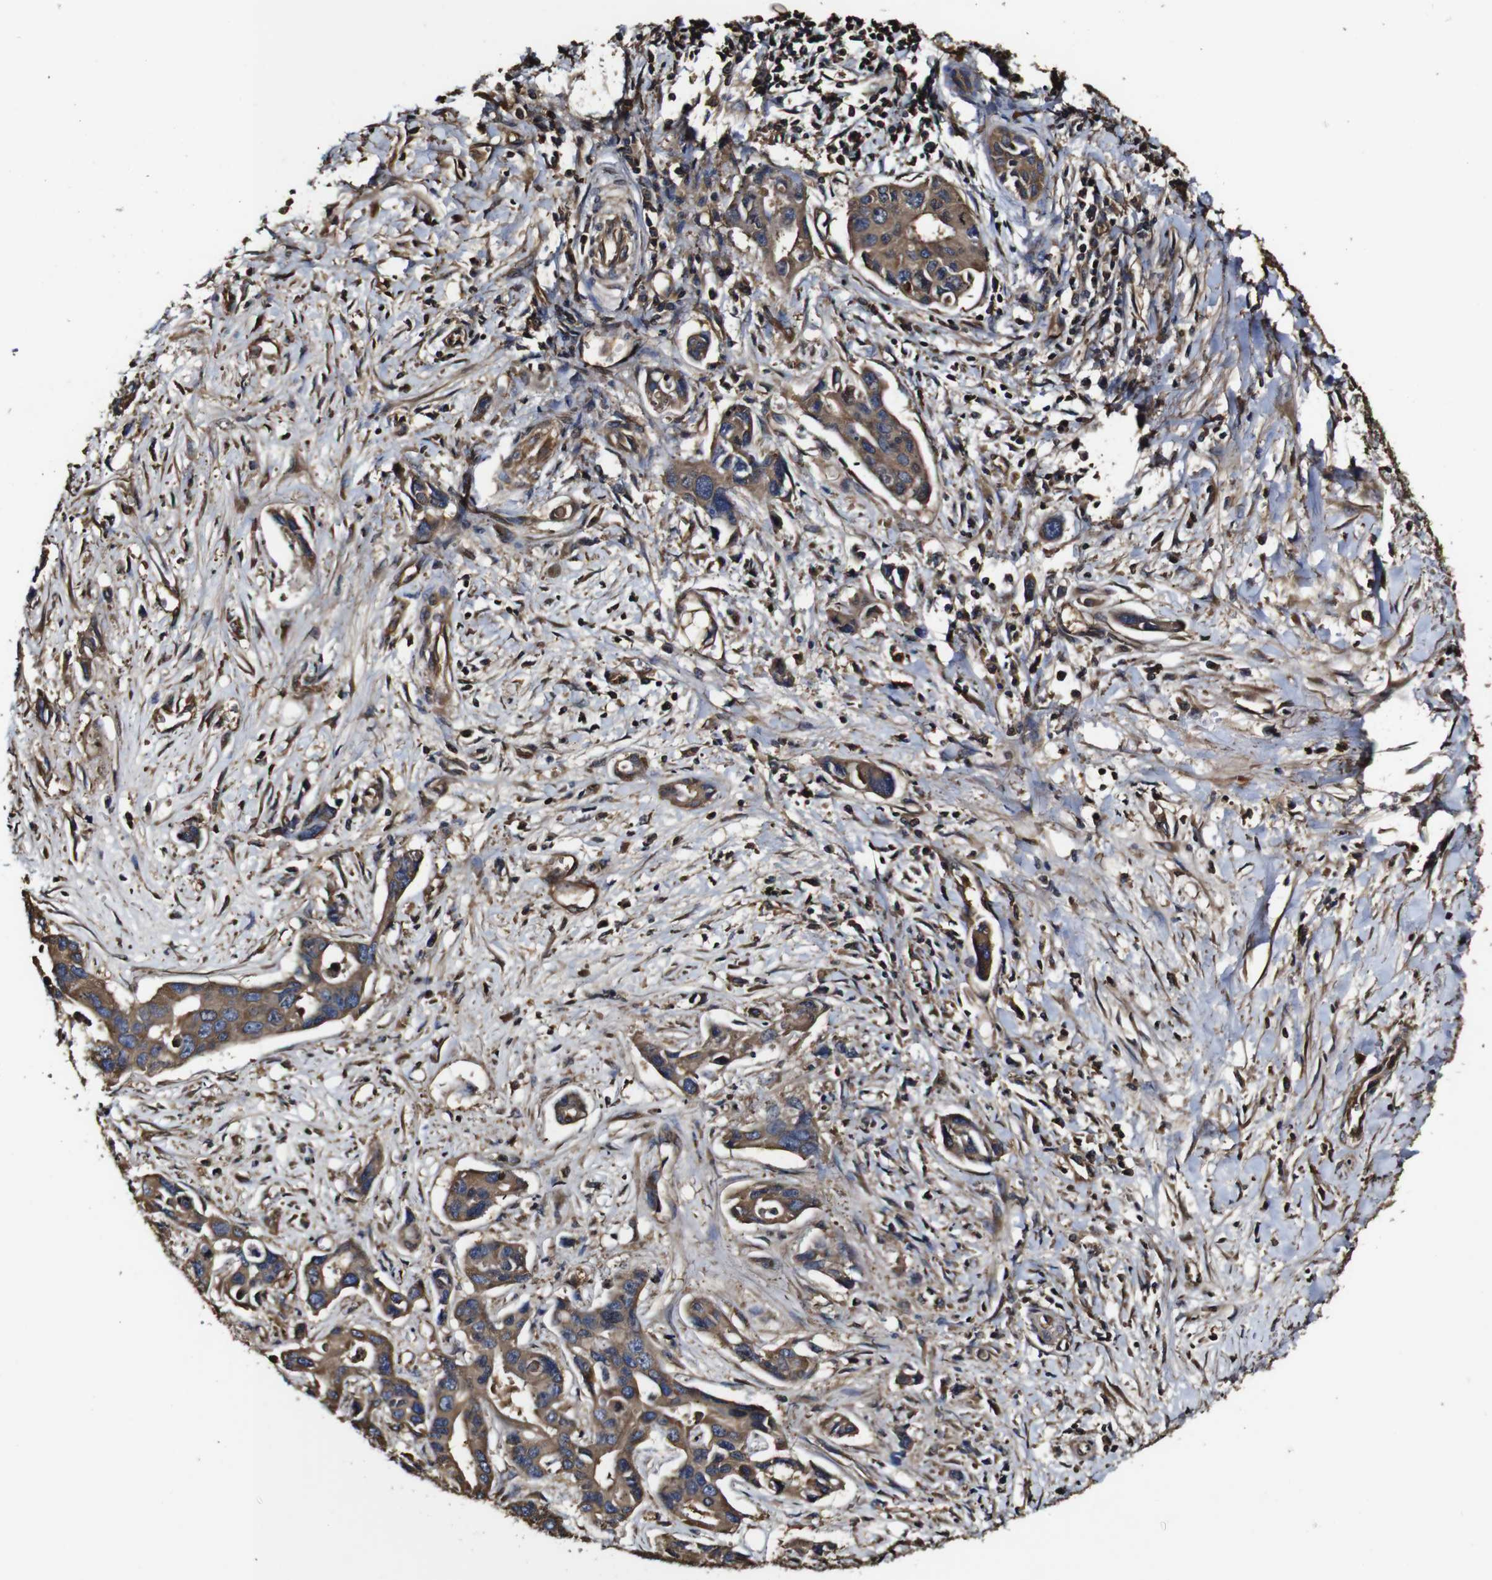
{"staining": {"intensity": "moderate", "quantity": ">75%", "location": "cytoplasmic/membranous"}, "tissue": "liver cancer", "cell_type": "Tumor cells", "image_type": "cancer", "snomed": [{"axis": "morphology", "description": "Cholangiocarcinoma"}, {"axis": "topography", "description": "Liver"}], "caption": "Tumor cells exhibit medium levels of moderate cytoplasmic/membranous expression in approximately >75% of cells in cholangiocarcinoma (liver).", "gene": "MSN", "patient": {"sex": "female", "age": 65}}